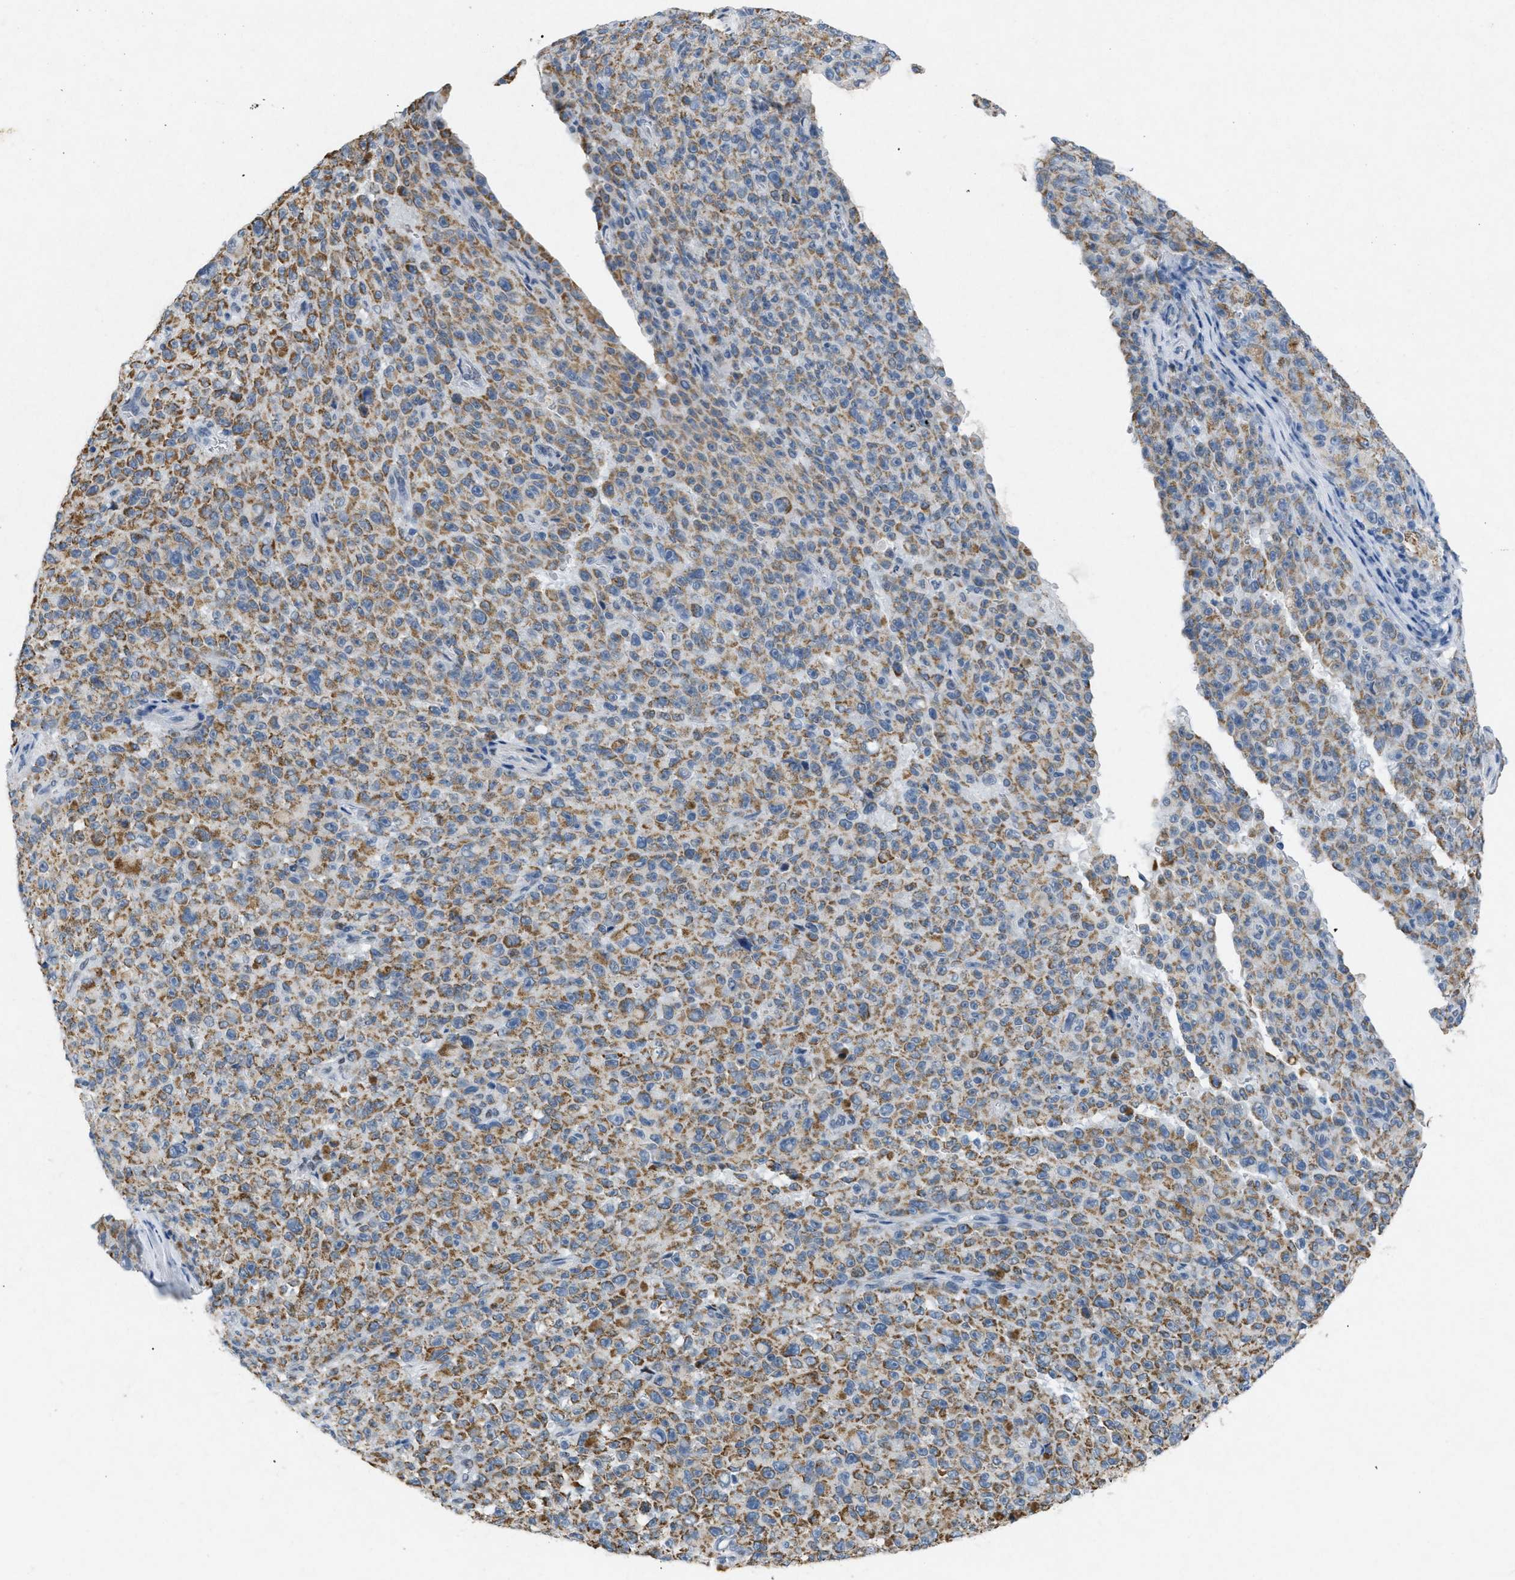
{"staining": {"intensity": "moderate", "quantity": "25%-75%", "location": "cytoplasmic/membranous"}, "tissue": "melanoma", "cell_type": "Tumor cells", "image_type": "cancer", "snomed": [{"axis": "morphology", "description": "Malignant melanoma, NOS"}, {"axis": "topography", "description": "Skin"}], "caption": "Melanoma stained for a protein shows moderate cytoplasmic/membranous positivity in tumor cells.", "gene": "TASOR", "patient": {"sex": "female", "age": 82}}